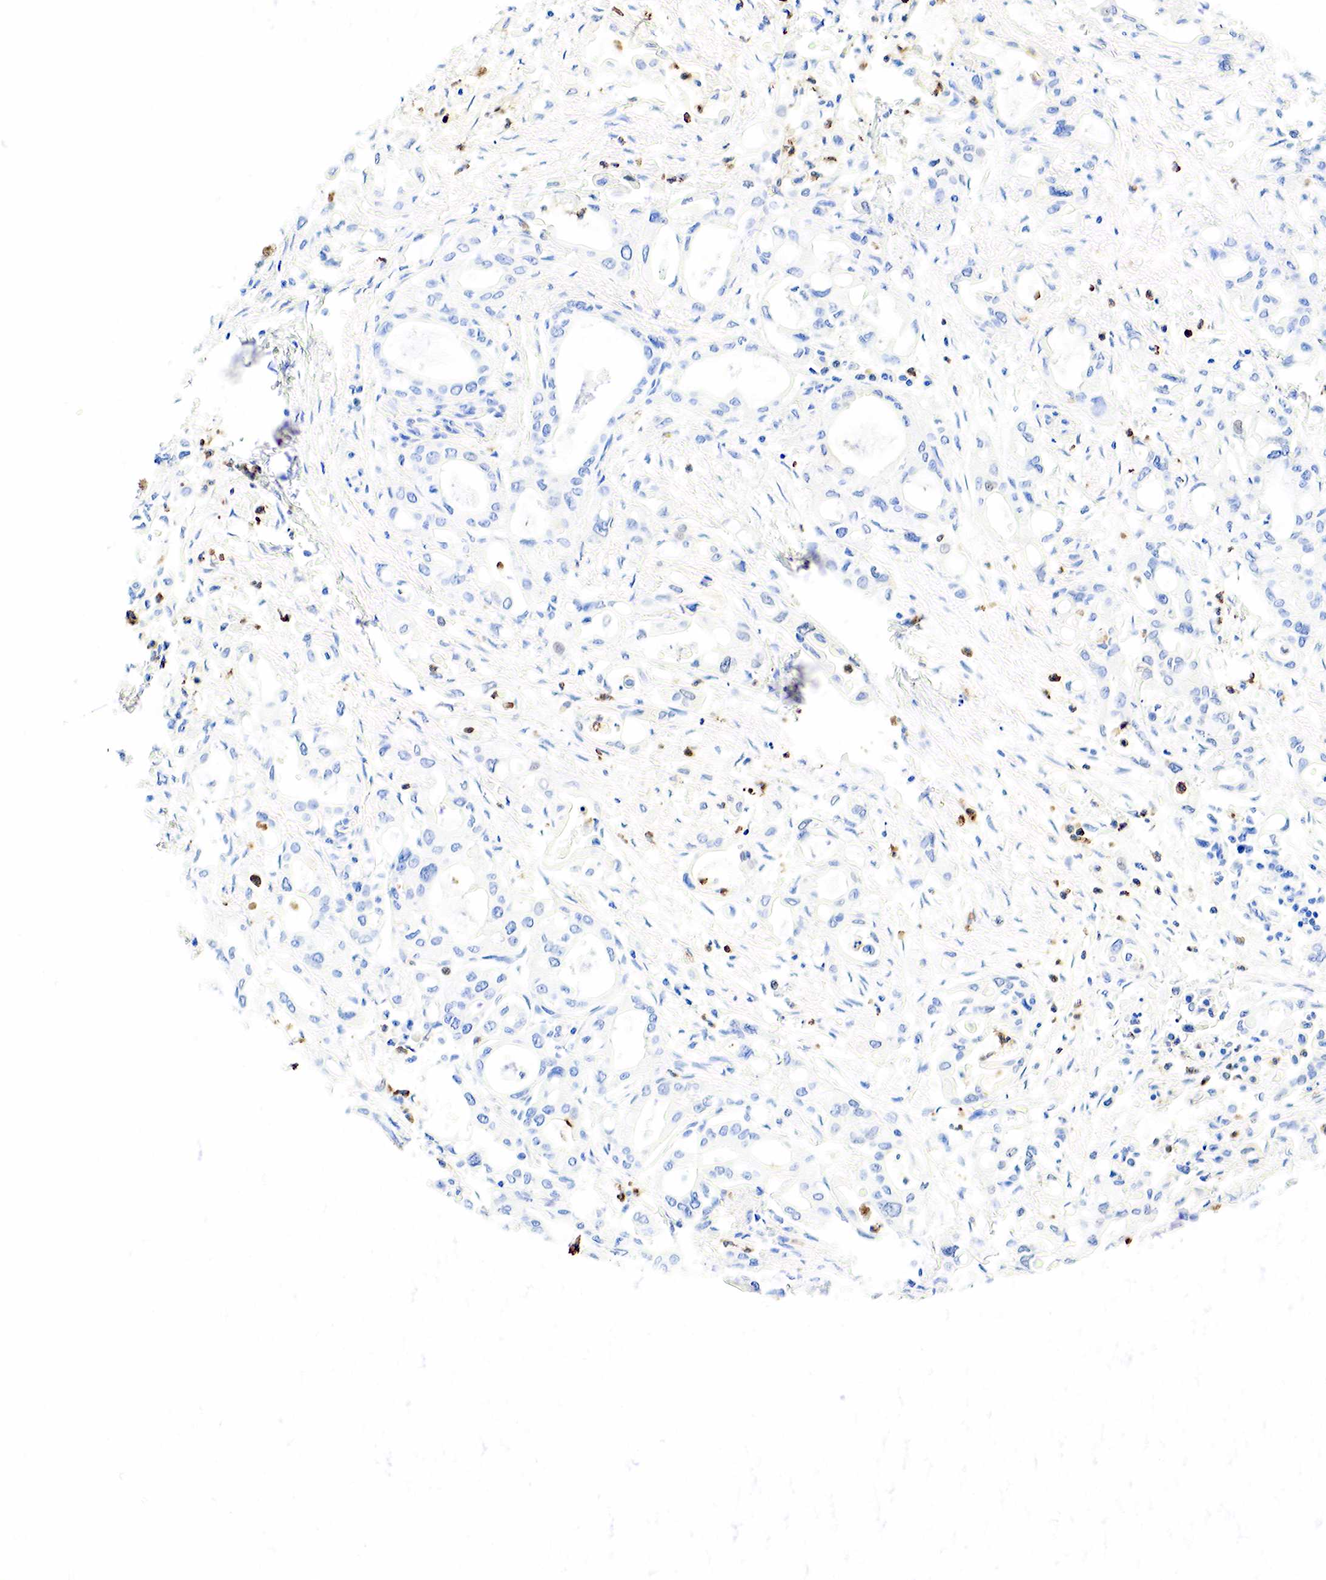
{"staining": {"intensity": "negative", "quantity": "none", "location": "none"}, "tissue": "pancreatic cancer", "cell_type": "Tumor cells", "image_type": "cancer", "snomed": [{"axis": "morphology", "description": "Adenocarcinoma, NOS"}, {"axis": "topography", "description": "Pancreas"}], "caption": "This is a micrograph of immunohistochemistry staining of pancreatic cancer, which shows no positivity in tumor cells. Brightfield microscopy of immunohistochemistry stained with DAB (brown) and hematoxylin (blue), captured at high magnification.", "gene": "FUT4", "patient": {"sex": "female", "age": 57}}